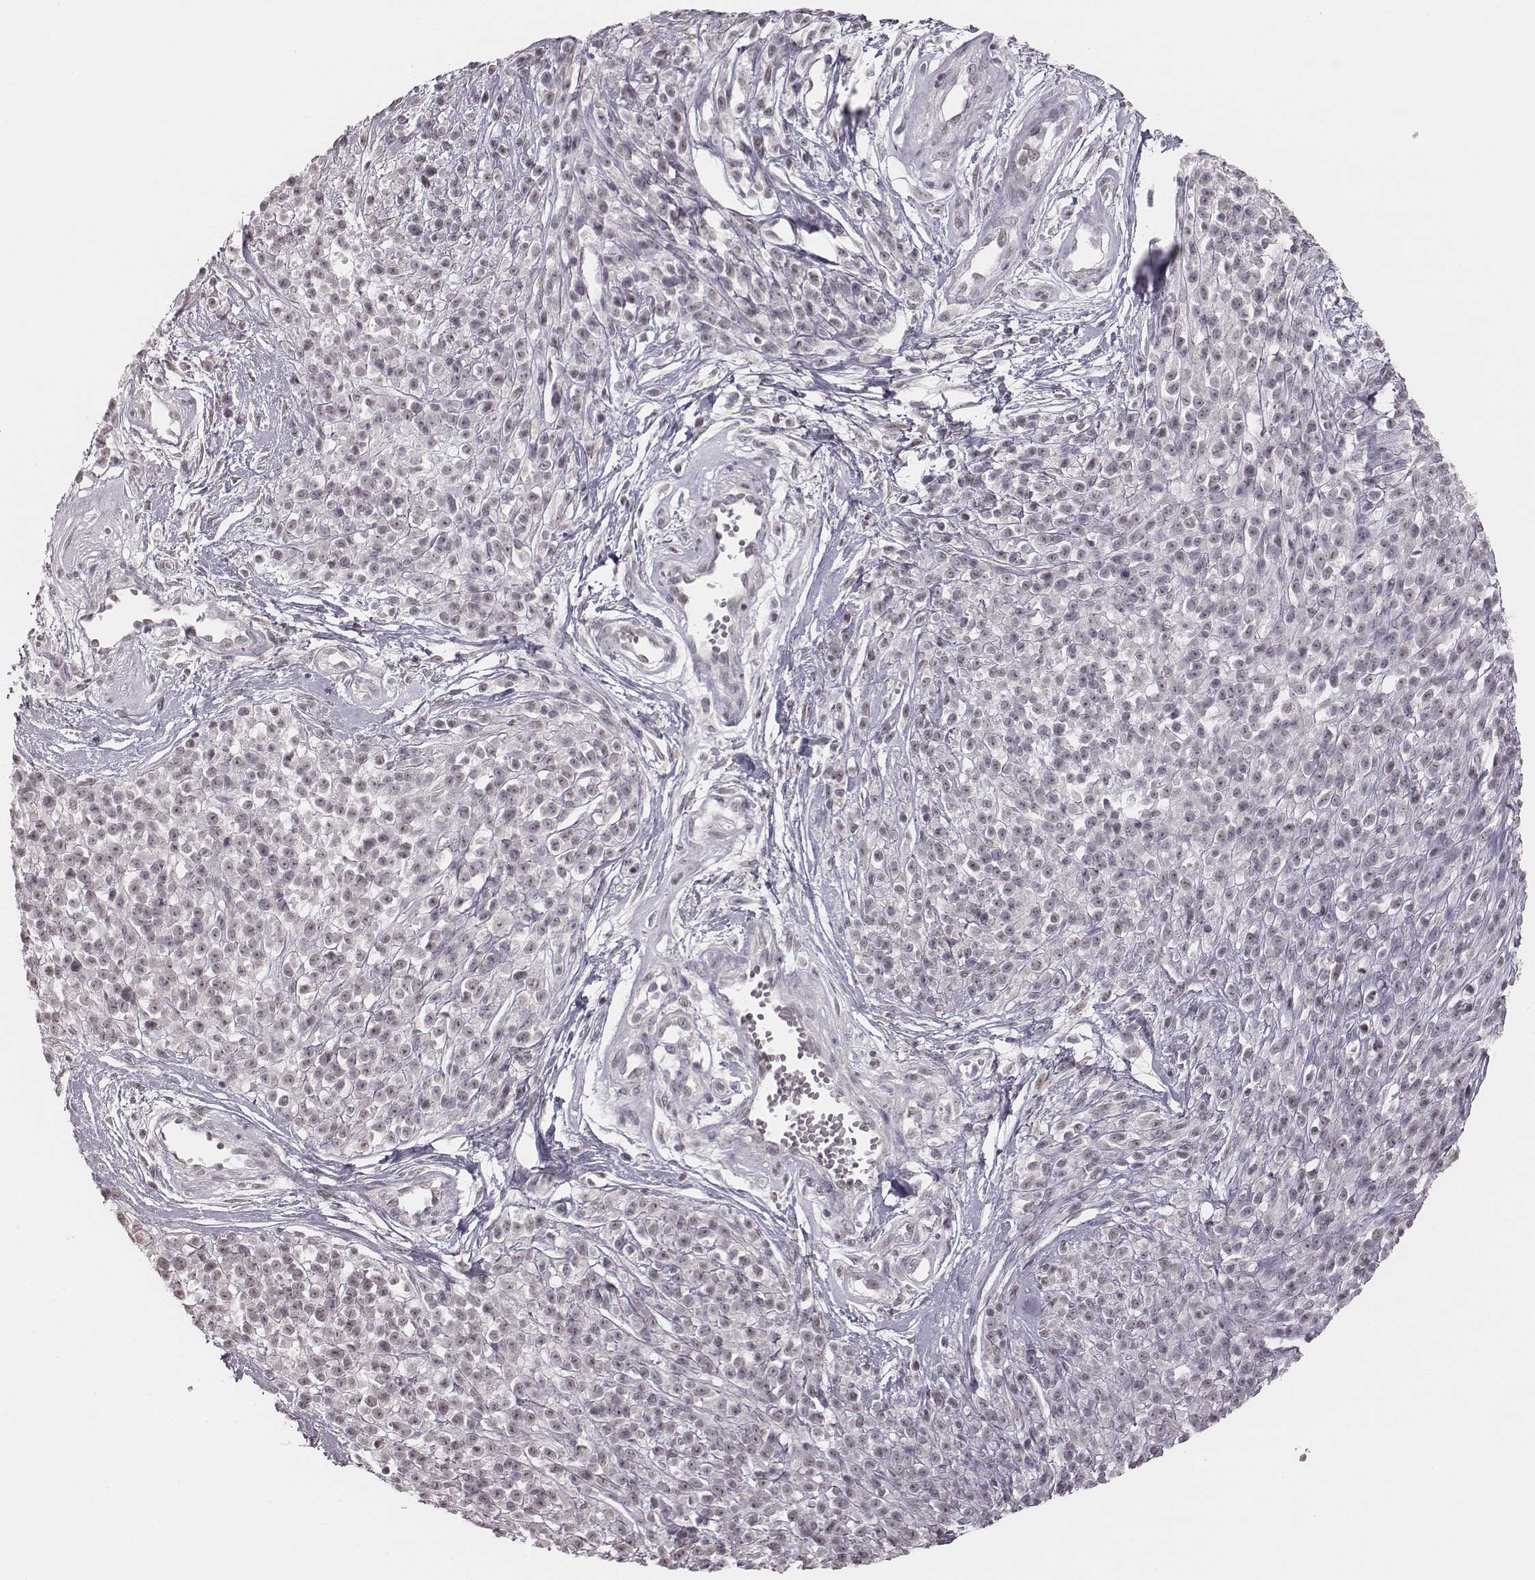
{"staining": {"intensity": "negative", "quantity": "none", "location": "none"}, "tissue": "melanoma", "cell_type": "Tumor cells", "image_type": "cancer", "snomed": [{"axis": "morphology", "description": "Malignant melanoma, NOS"}, {"axis": "topography", "description": "Skin"}, {"axis": "topography", "description": "Skin of trunk"}], "caption": "Immunohistochemical staining of malignant melanoma exhibits no significant staining in tumor cells. The staining was performed using DAB (3,3'-diaminobenzidine) to visualize the protein expression in brown, while the nuclei were stained in blue with hematoxylin (Magnification: 20x).", "gene": "RPGRIP1", "patient": {"sex": "male", "age": 74}}